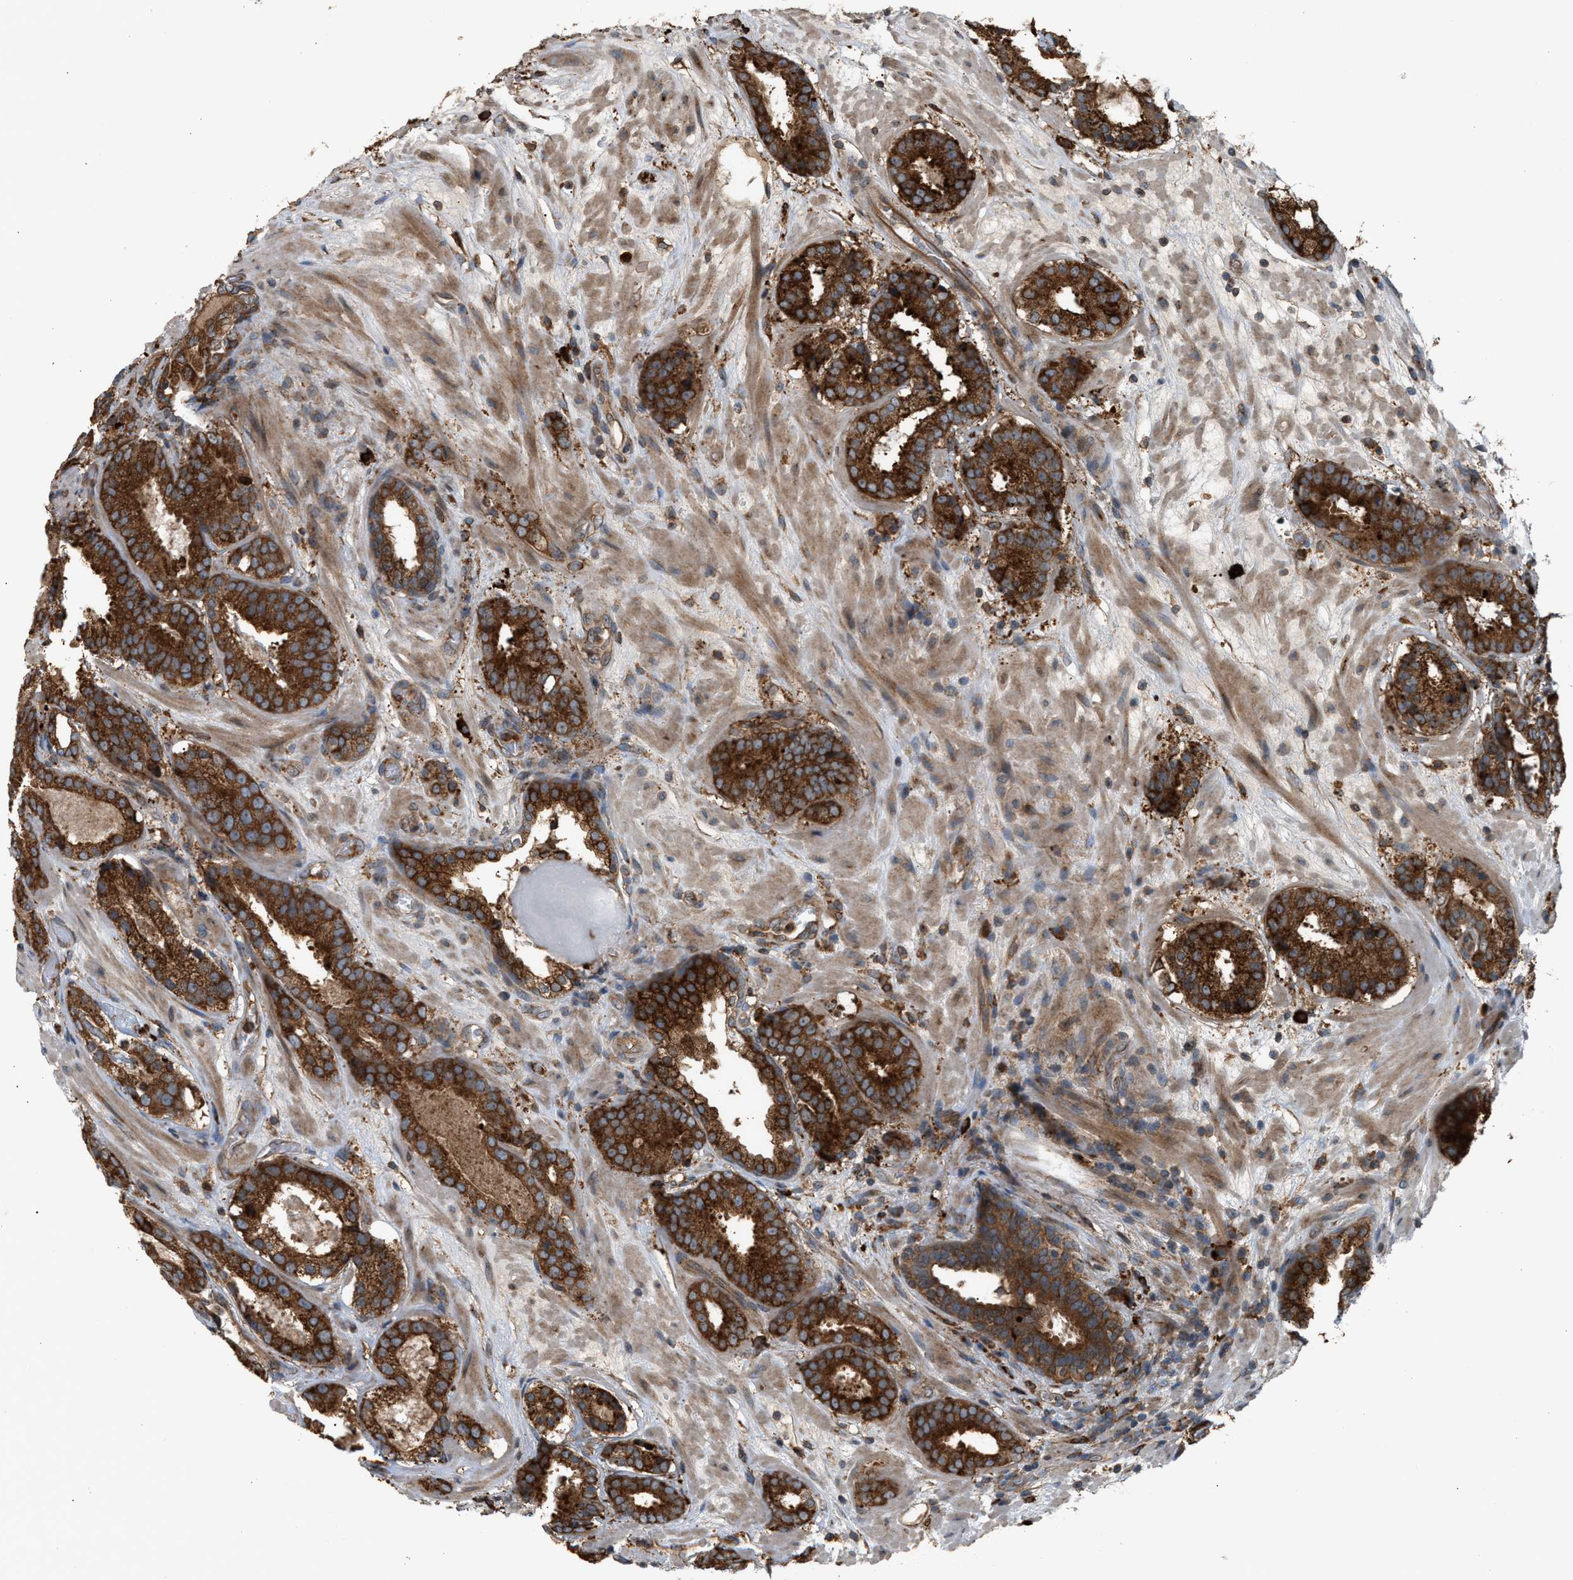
{"staining": {"intensity": "strong", "quantity": ">75%", "location": "cytoplasmic/membranous"}, "tissue": "prostate cancer", "cell_type": "Tumor cells", "image_type": "cancer", "snomed": [{"axis": "morphology", "description": "Adenocarcinoma, Low grade"}, {"axis": "topography", "description": "Prostate"}], "caption": "A brown stain highlights strong cytoplasmic/membranous staining of a protein in prostate low-grade adenocarcinoma tumor cells.", "gene": "BAIAP2L1", "patient": {"sex": "male", "age": 69}}